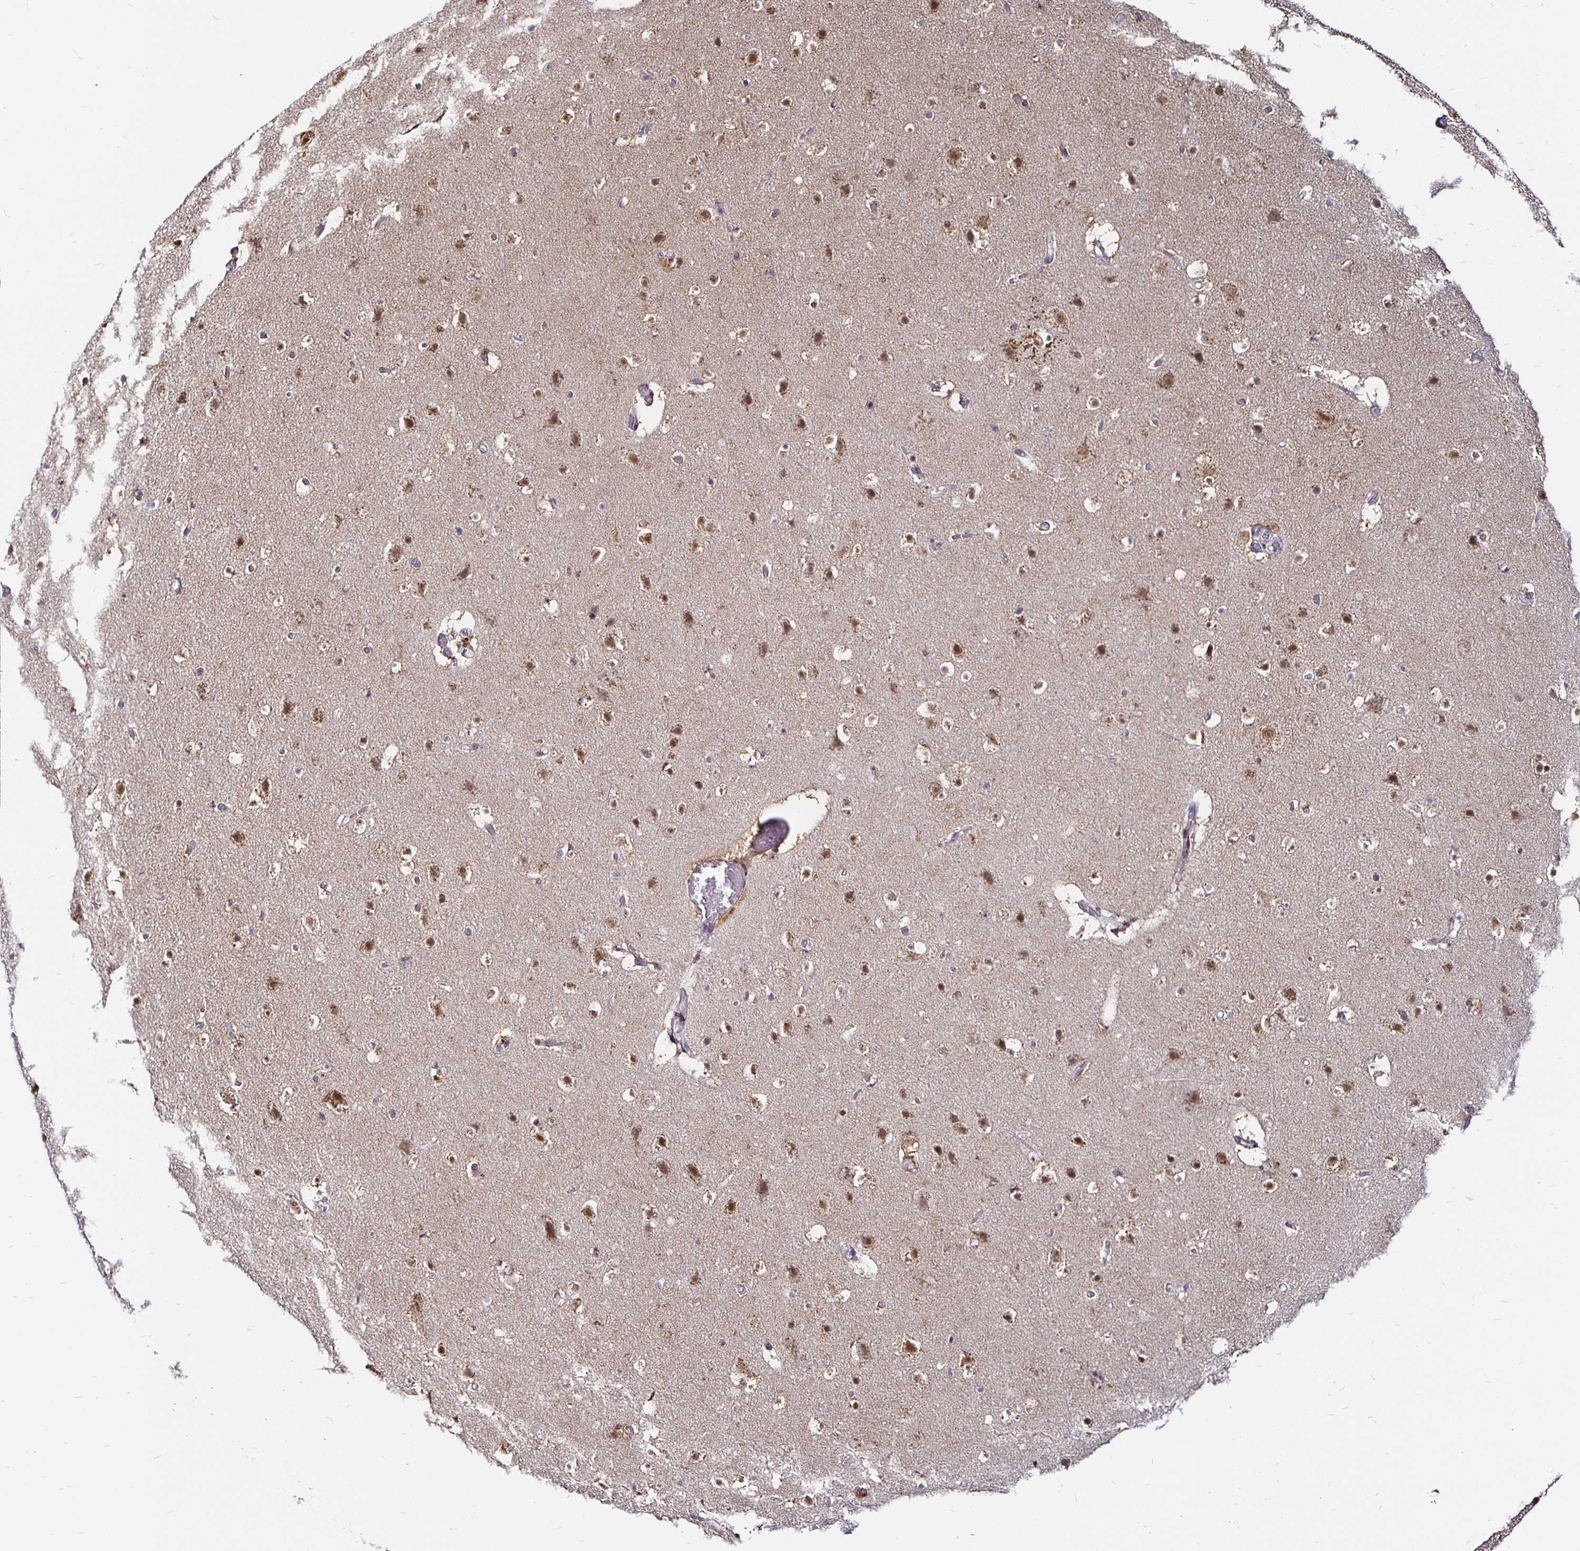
{"staining": {"intensity": "moderate", "quantity": "<25%", "location": "cytoplasmic/membranous"}, "tissue": "cerebral cortex", "cell_type": "Endothelial cells", "image_type": "normal", "snomed": [{"axis": "morphology", "description": "Normal tissue, NOS"}, {"axis": "topography", "description": "Cerebral cortex"}], "caption": "IHC of normal cerebral cortex demonstrates low levels of moderate cytoplasmic/membranous positivity in about <25% of endothelial cells.", "gene": "ATG3", "patient": {"sex": "female", "age": 42}}